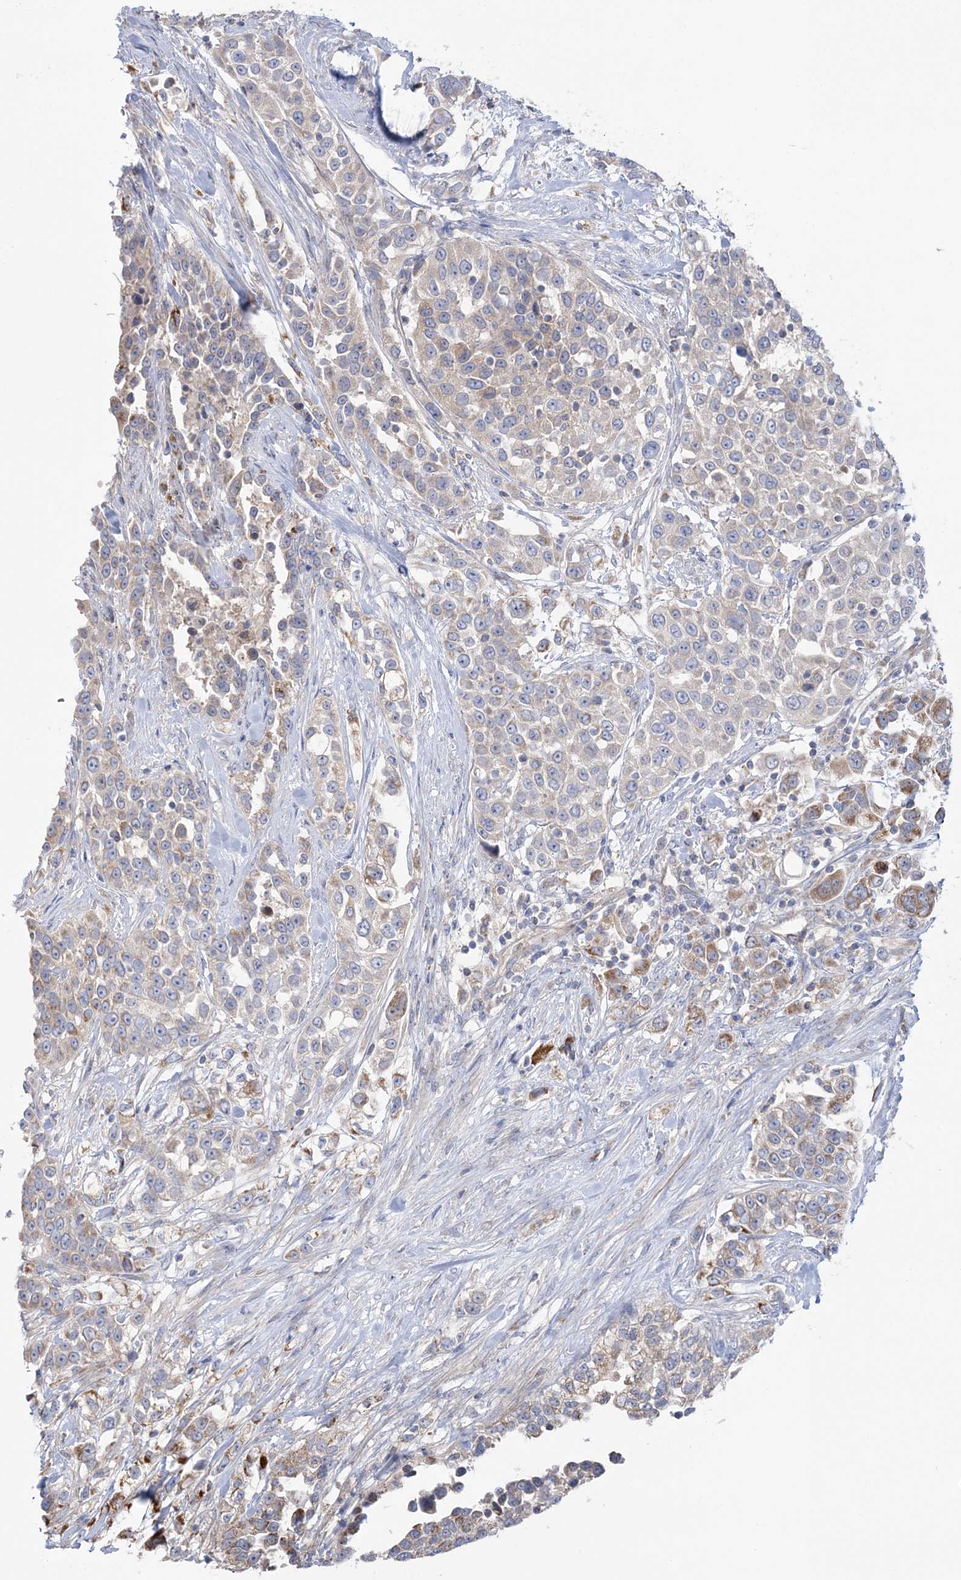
{"staining": {"intensity": "weak", "quantity": "25%-75%", "location": "cytoplasmic/membranous"}, "tissue": "urothelial cancer", "cell_type": "Tumor cells", "image_type": "cancer", "snomed": [{"axis": "morphology", "description": "Urothelial carcinoma, High grade"}, {"axis": "topography", "description": "Urinary bladder"}], "caption": "Immunohistochemistry (IHC) micrograph of neoplastic tissue: high-grade urothelial carcinoma stained using immunohistochemistry (IHC) demonstrates low levels of weak protein expression localized specifically in the cytoplasmic/membranous of tumor cells, appearing as a cytoplasmic/membranous brown color.", "gene": "MMADHC", "patient": {"sex": "female", "age": 80}}